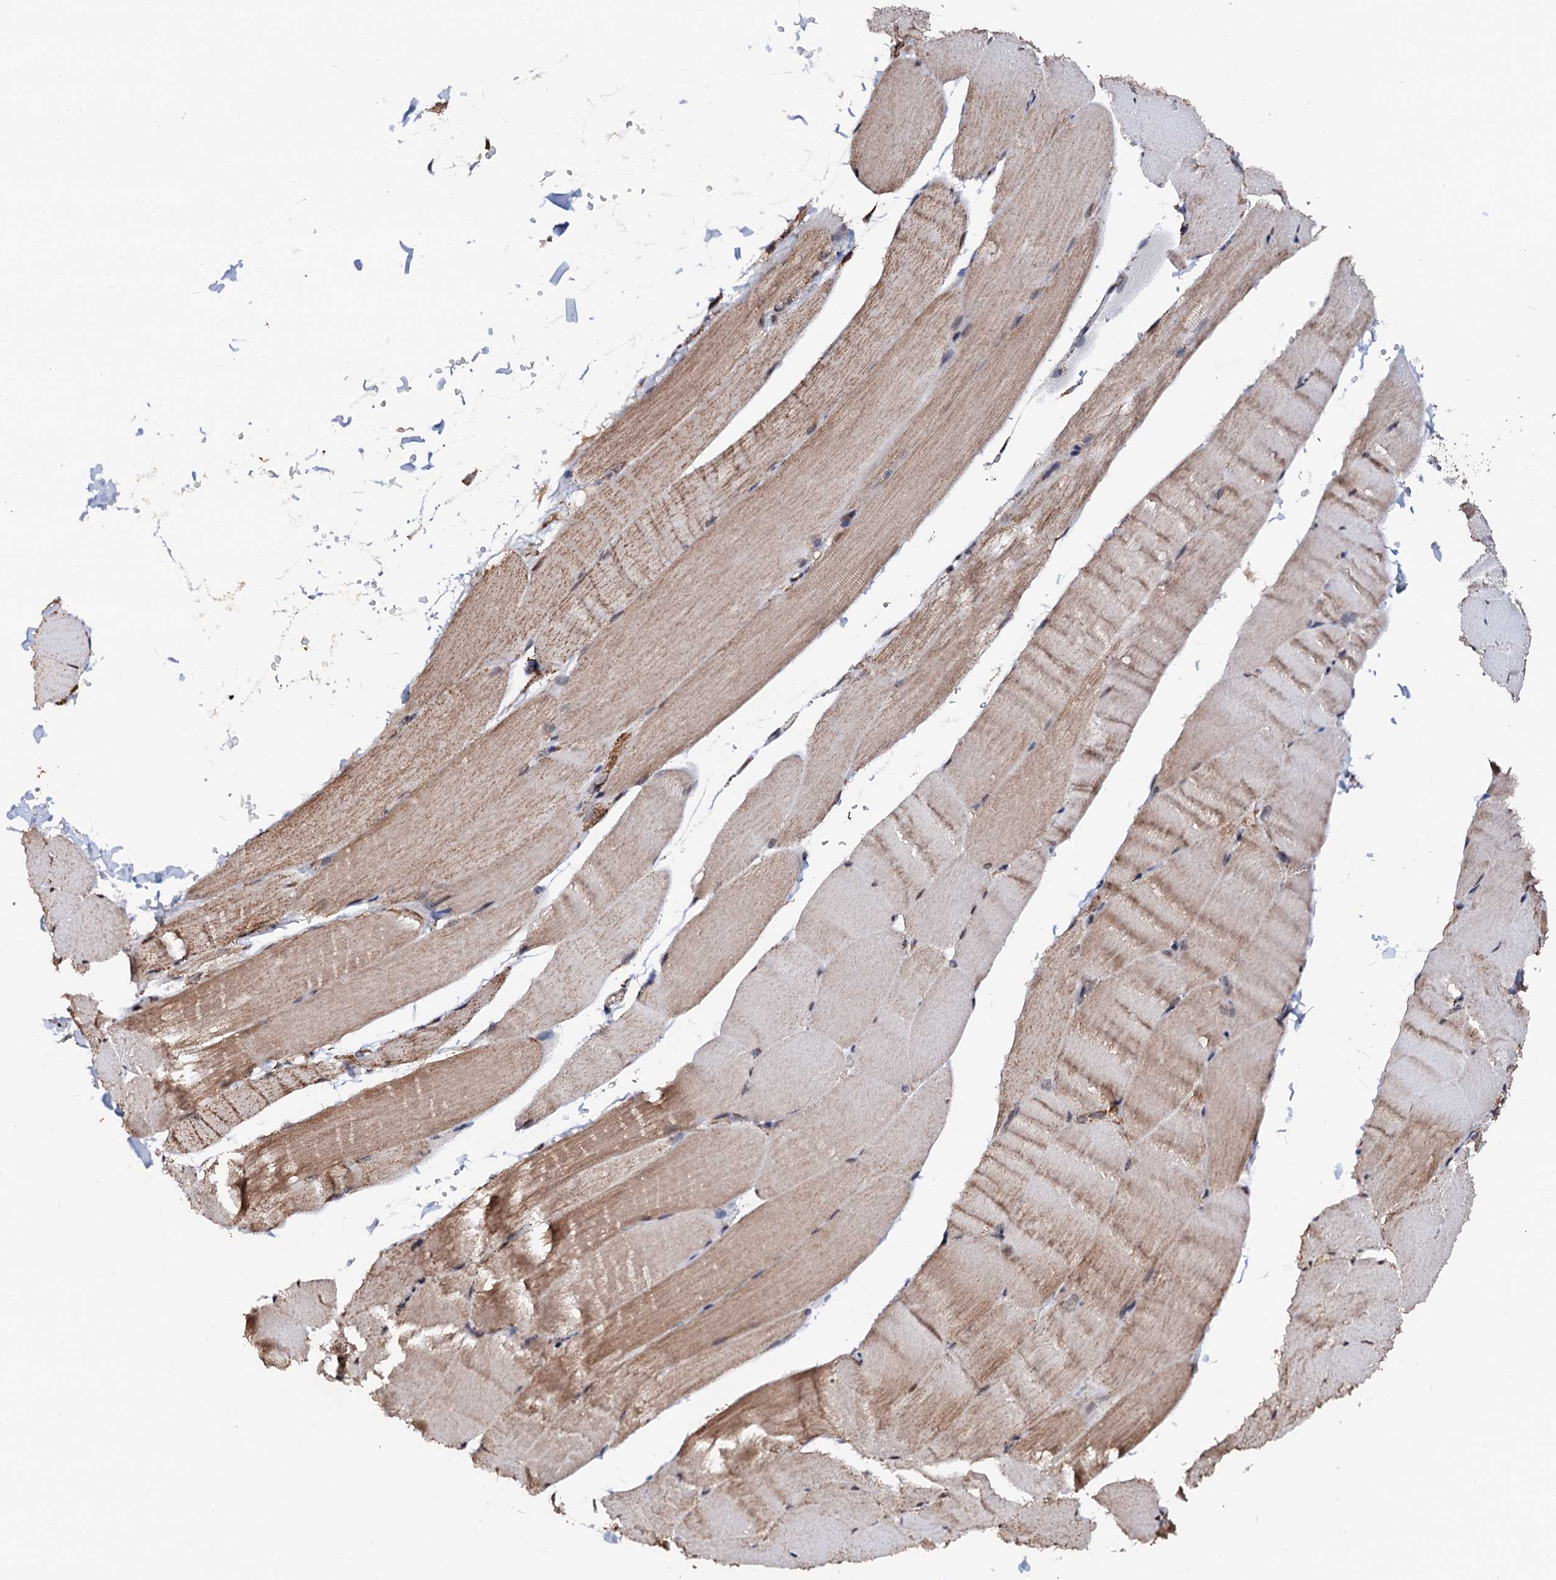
{"staining": {"intensity": "moderate", "quantity": ">75%", "location": "cytoplasmic/membranous,nuclear"}, "tissue": "skeletal muscle", "cell_type": "Myocytes", "image_type": "normal", "snomed": [{"axis": "morphology", "description": "Normal tissue, NOS"}, {"axis": "topography", "description": "Skeletal muscle"}, {"axis": "topography", "description": "Parathyroid gland"}], "caption": "IHC micrograph of benign skeletal muscle stained for a protein (brown), which displays medium levels of moderate cytoplasmic/membranous,nuclear expression in about >75% of myocytes.", "gene": "SECISBP2L", "patient": {"sex": "female", "age": 37}}